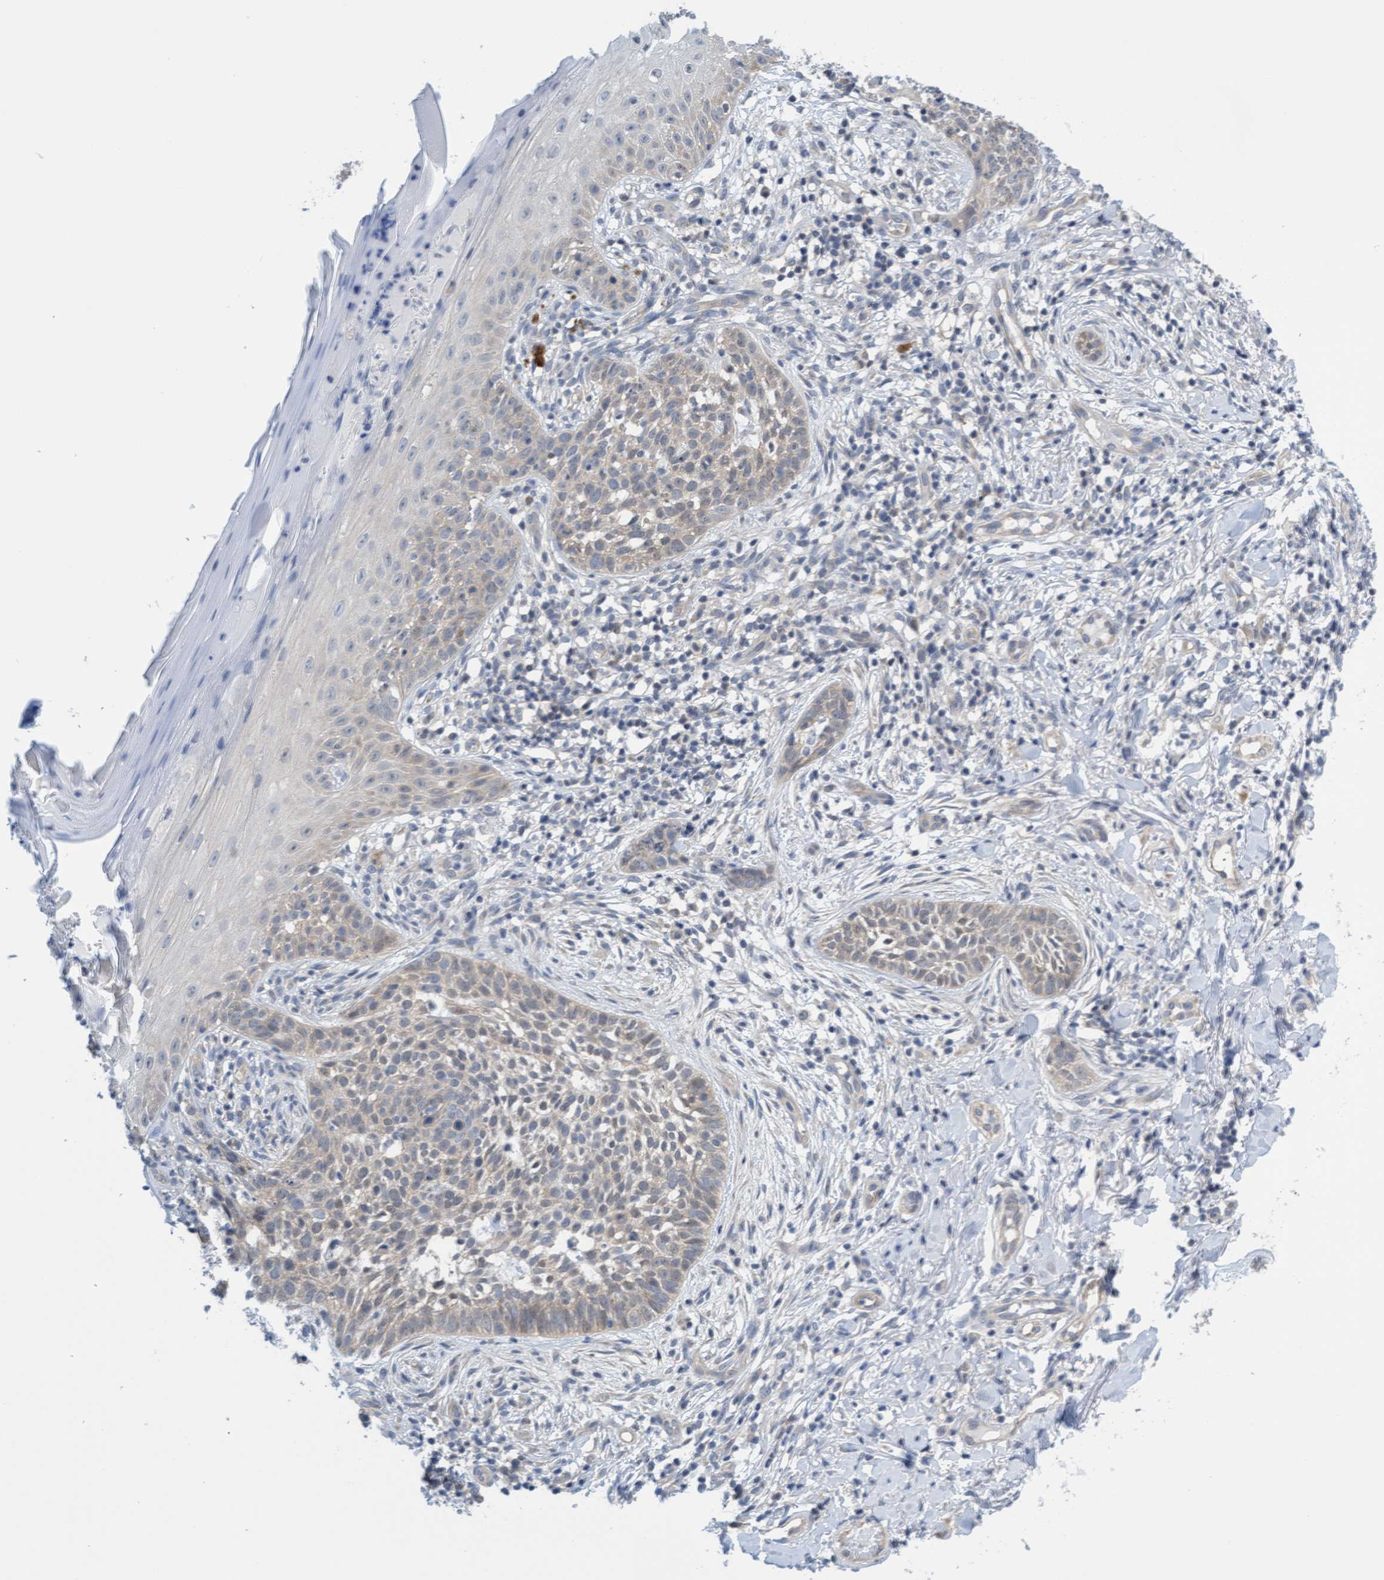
{"staining": {"intensity": "weak", "quantity": "25%-75%", "location": "cytoplasmic/membranous"}, "tissue": "skin cancer", "cell_type": "Tumor cells", "image_type": "cancer", "snomed": [{"axis": "morphology", "description": "Normal tissue, NOS"}, {"axis": "morphology", "description": "Basal cell carcinoma"}, {"axis": "topography", "description": "Skin"}], "caption": "Weak cytoplasmic/membranous protein staining is identified in approximately 25%-75% of tumor cells in skin cancer (basal cell carcinoma). (DAB IHC, brown staining for protein, blue staining for nuclei).", "gene": "AMZ2", "patient": {"sex": "male", "age": 67}}